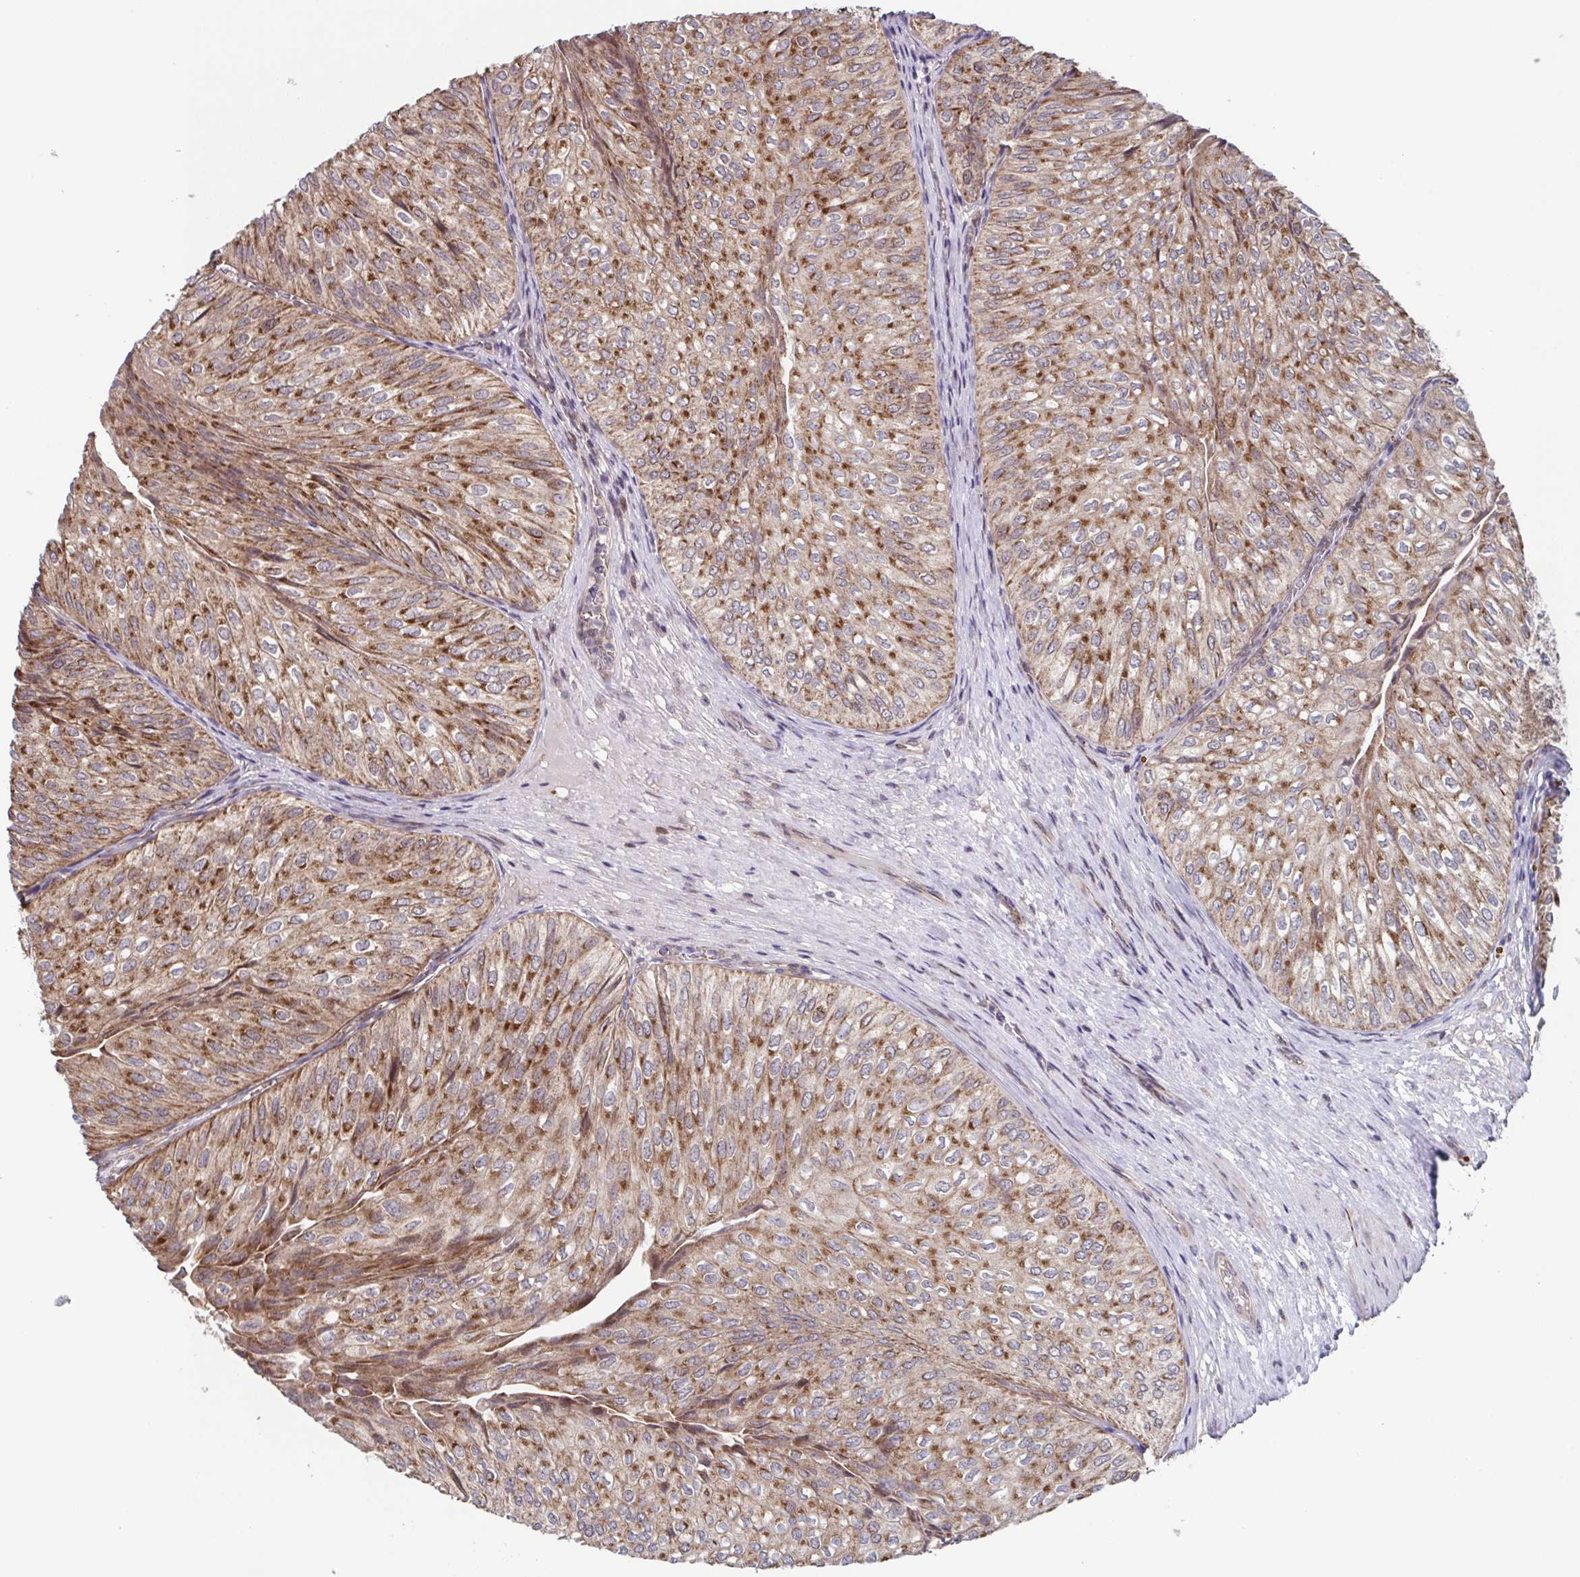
{"staining": {"intensity": "moderate", "quantity": ">75%", "location": "cytoplasmic/membranous"}, "tissue": "urothelial cancer", "cell_type": "Tumor cells", "image_type": "cancer", "snomed": [{"axis": "morphology", "description": "Urothelial carcinoma, NOS"}, {"axis": "topography", "description": "Urinary bladder"}], "caption": "Urothelial cancer was stained to show a protein in brown. There is medium levels of moderate cytoplasmic/membranous staining in about >75% of tumor cells.", "gene": "TTC19", "patient": {"sex": "male", "age": 62}}